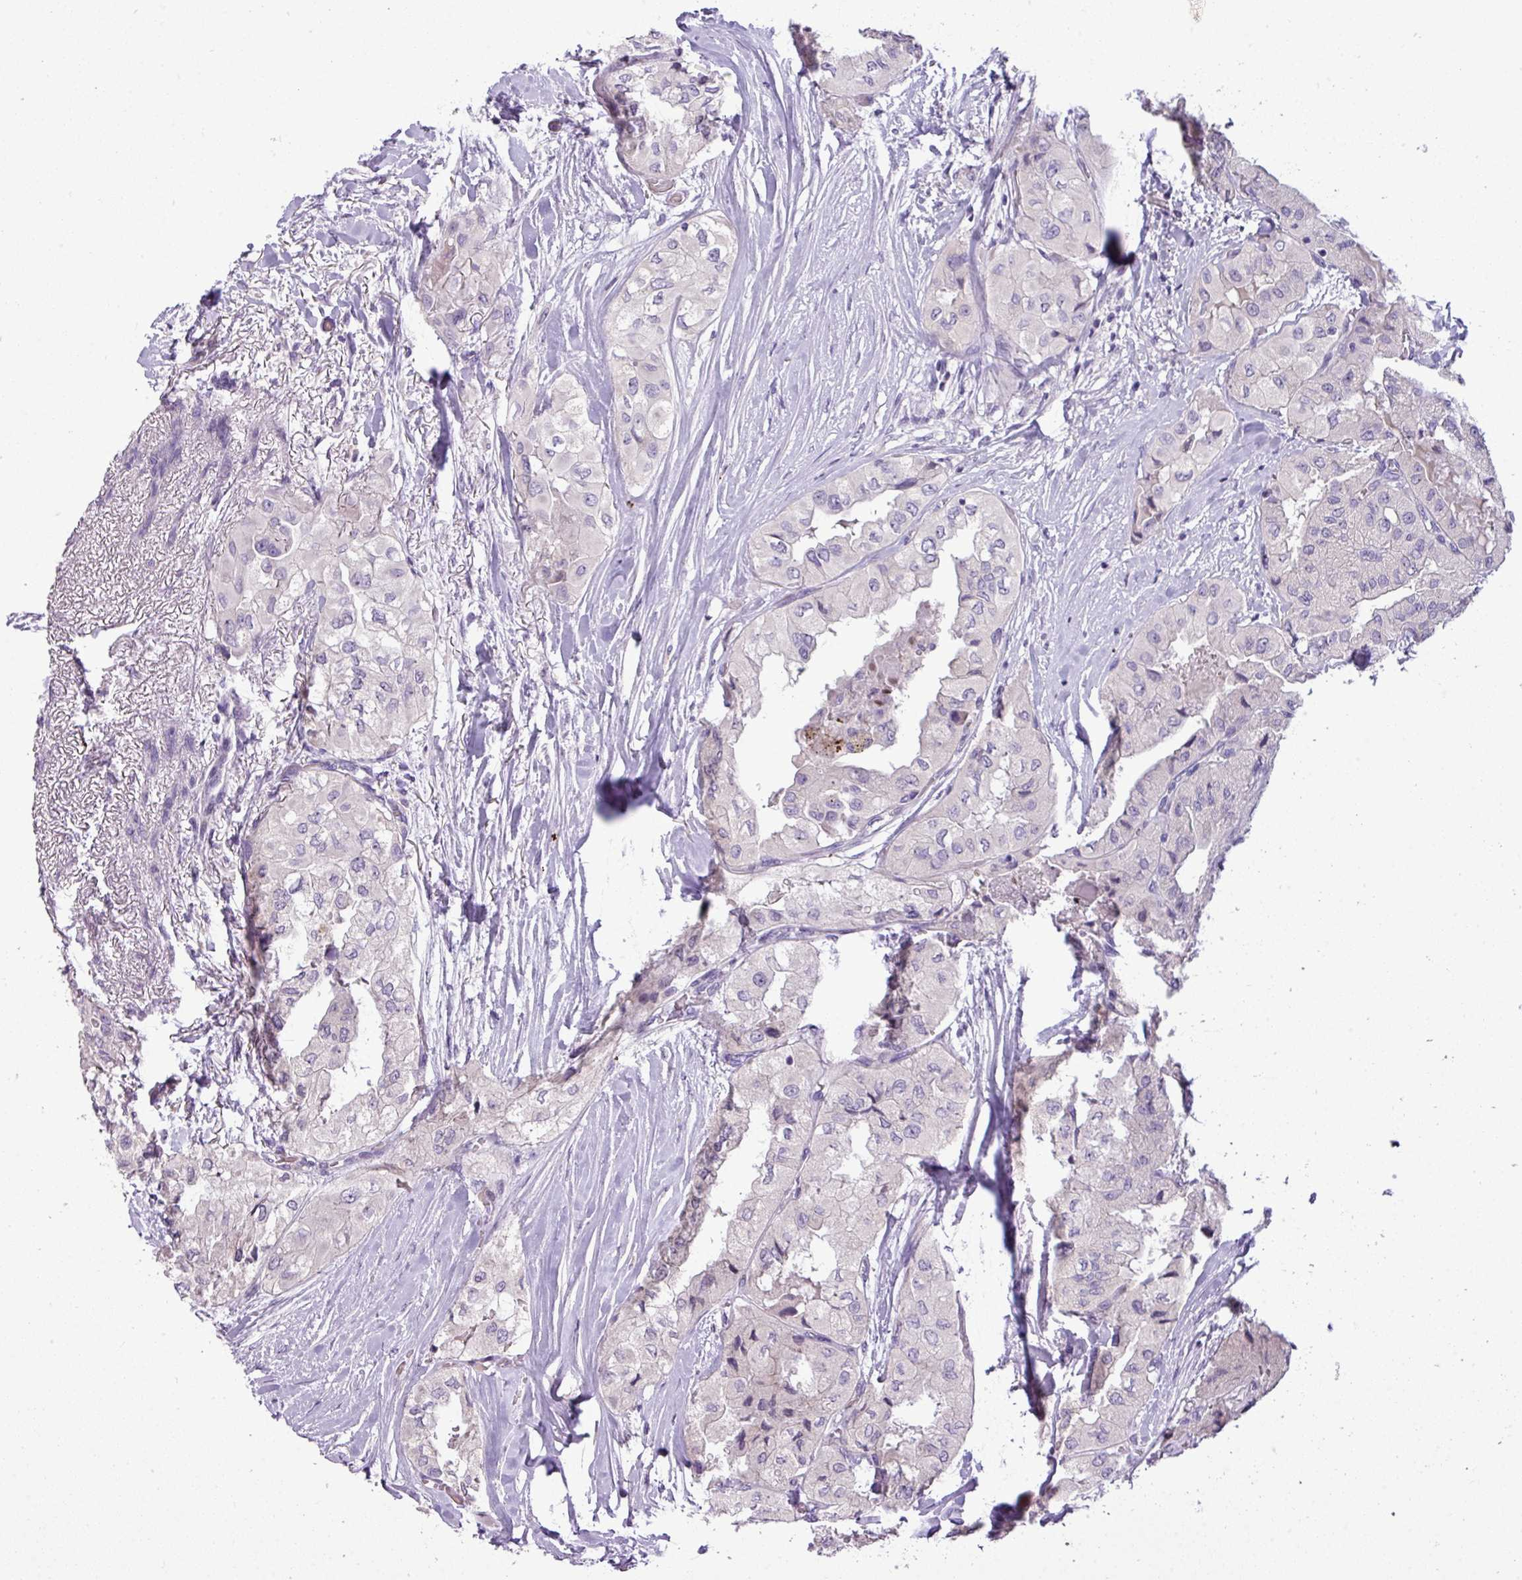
{"staining": {"intensity": "negative", "quantity": "none", "location": "none"}, "tissue": "thyroid cancer", "cell_type": "Tumor cells", "image_type": "cancer", "snomed": [{"axis": "morphology", "description": "Papillary adenocarcinoma, NOS"}, {"axis": "topography", "description": "Thyroid gland"}], "caption": "A histopathology image of thyroid cancer (papillary adenocarcinoma) stained for a protein shows no brown staining in tumor cells.", "gene": "IL17A", "patient": {"sex": "female", "age": 59}}